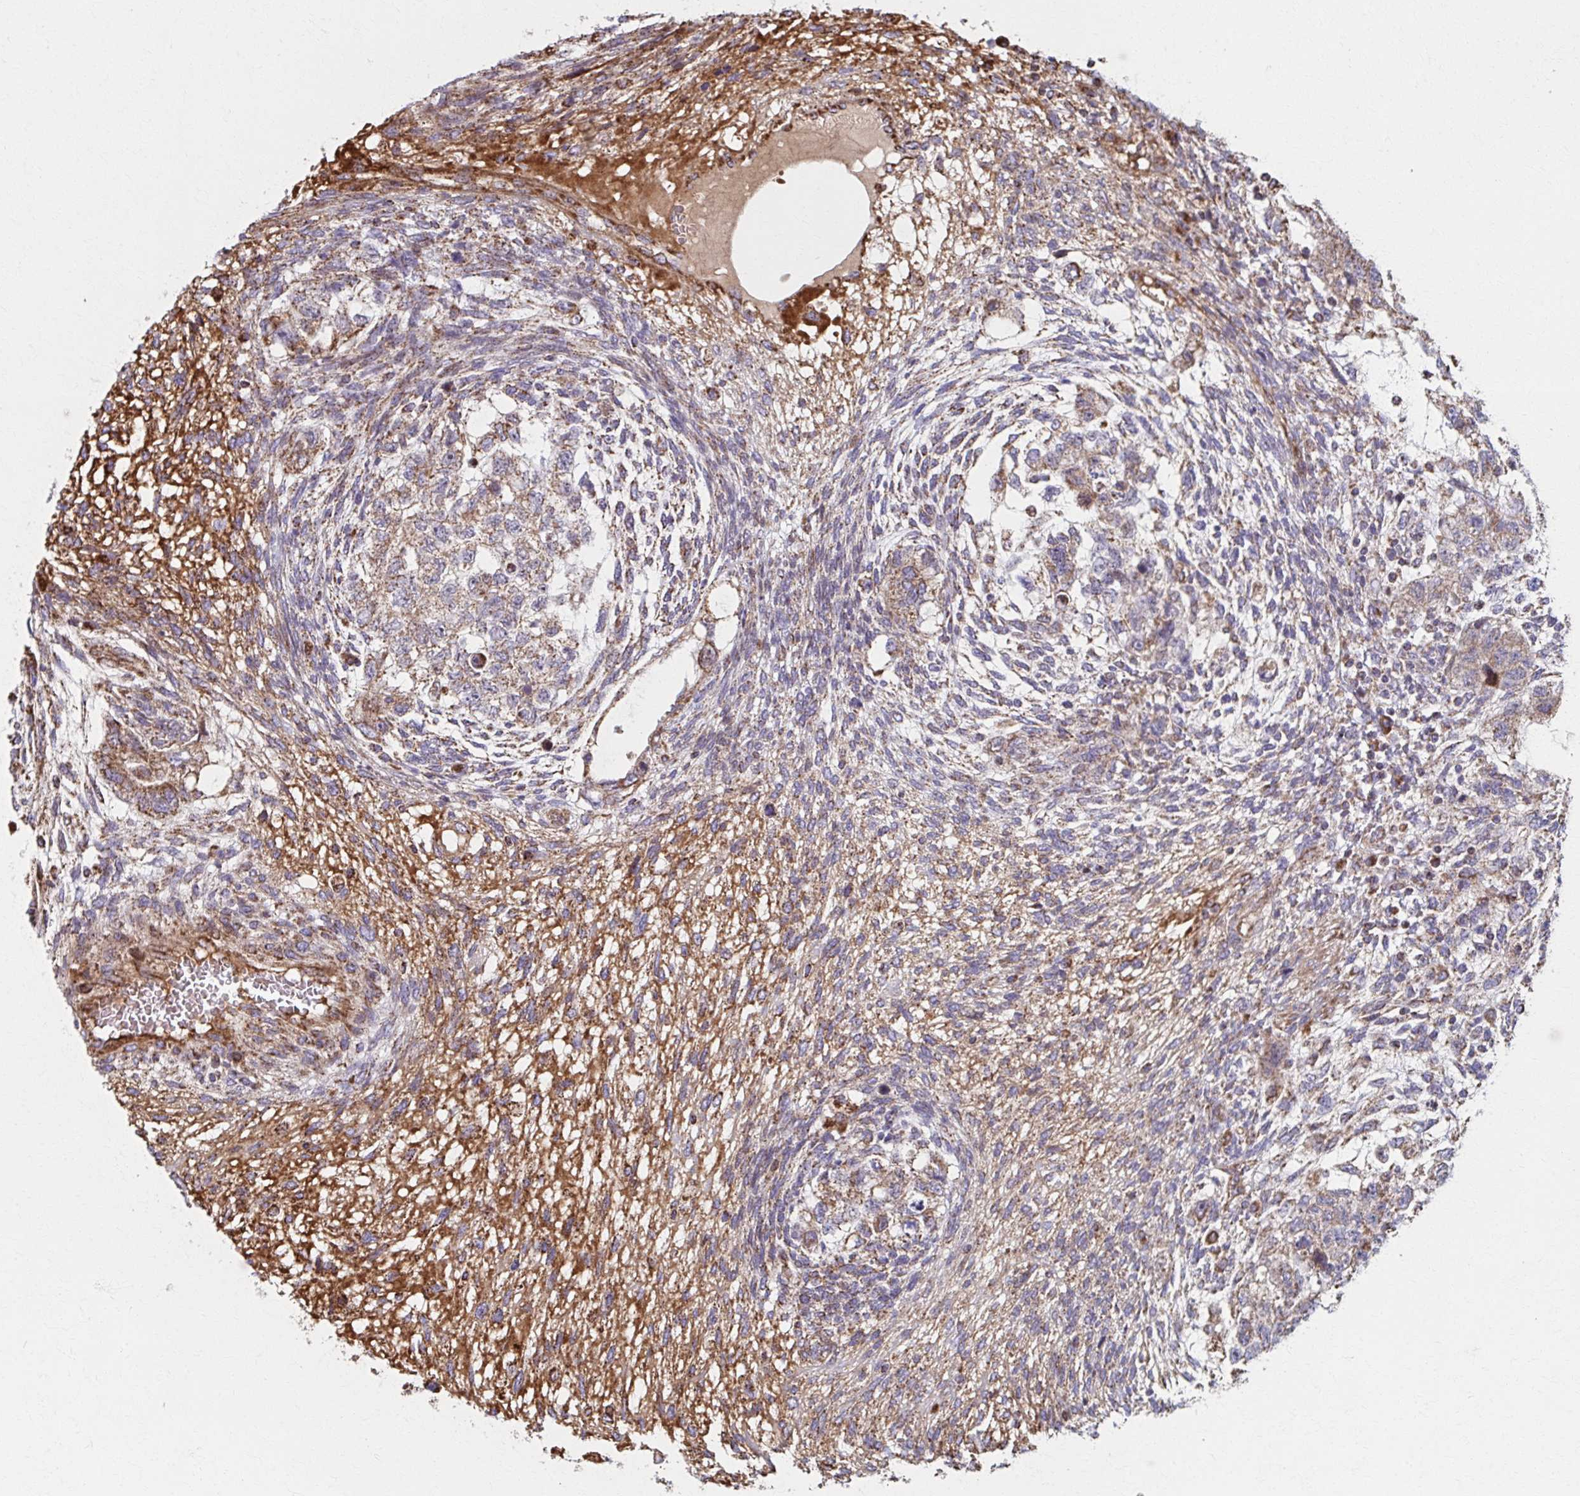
{"staining": {"intensity": "moderate", "quantity": ">75%", "location": "cytoplasmic/membranous"}, "tissue": "testis cancer", "cell_type": "Tumor cells", "image_type": "cancer", "snomed": [{"axis": "morphology", "description": "Normal tissue, NOS"}, {"axis": "morphology", "description": "Carcinoma, Embryonal, NOS"}, {"axis": "topography", "description": "Testis"}], "caption": "This image reveals IHC staining of testis cancer (embryonal carcinoma), with medium moderate cytoplasmic/membranous expression in about >75% of tumor cells.", "gene": "SAT1", "patient": {"sex": "male", "age": 36}}